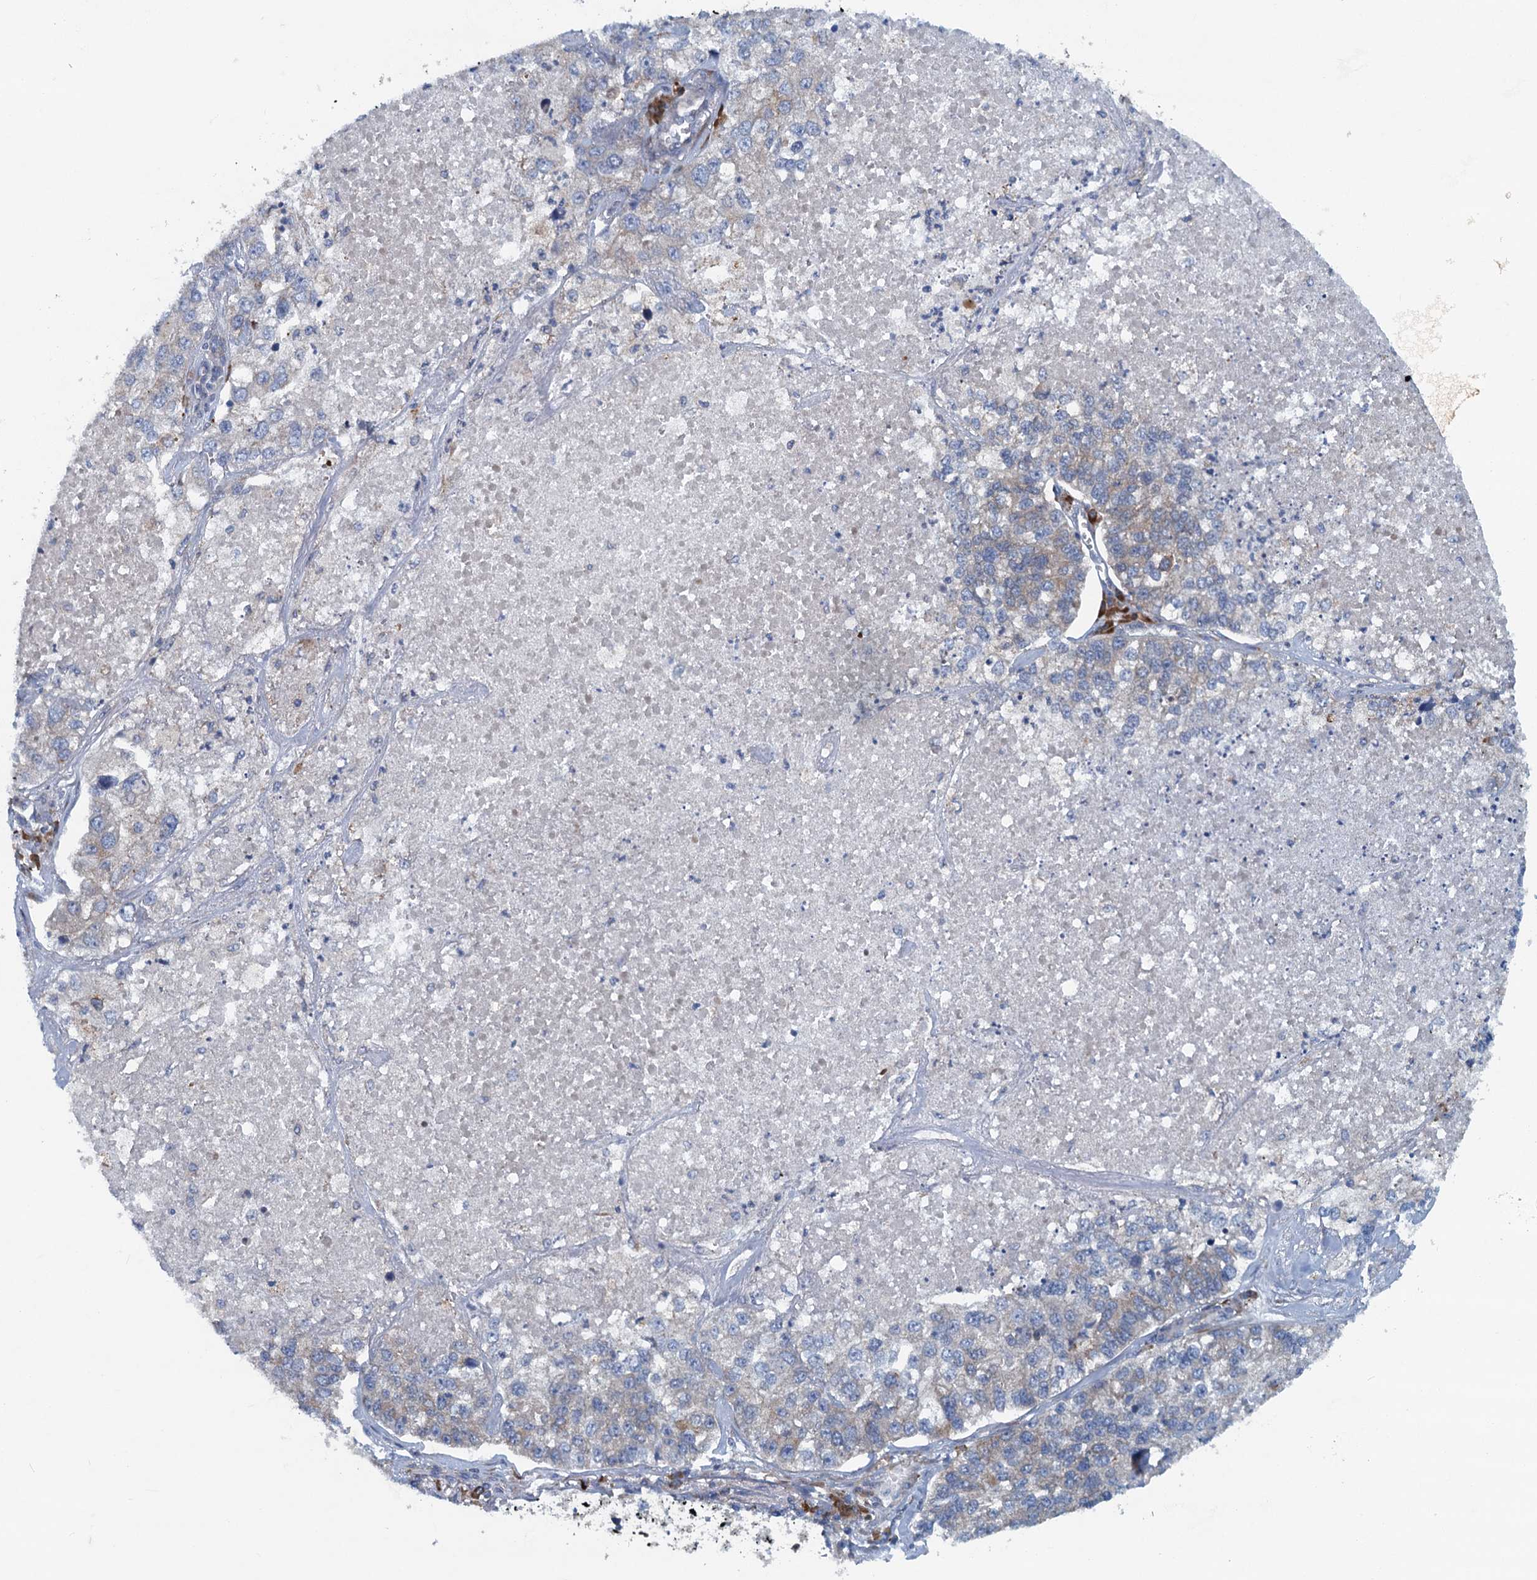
{"staining": {"intensity": "weak", "quantity": "25%-75%", "location": "cytoplasmic/membranous"}, "tissue": "lung cancer", "cell_type": "Tumor cells", "image_type": "cancer", "snomed": [{"axis": "morphology", "description": "Adenocarcinoma, NOS"}, {"axis": "topography", "description": "Lung"}], "caption": "This is a photomicrograph of immunohistochemistry (IHC) staining of lung cancer, which shows weak staining in the cytoplasmic/membranous of tumor cells.", "gene": "MYDGF", "patient": {"sex": "male", "age": 49}}